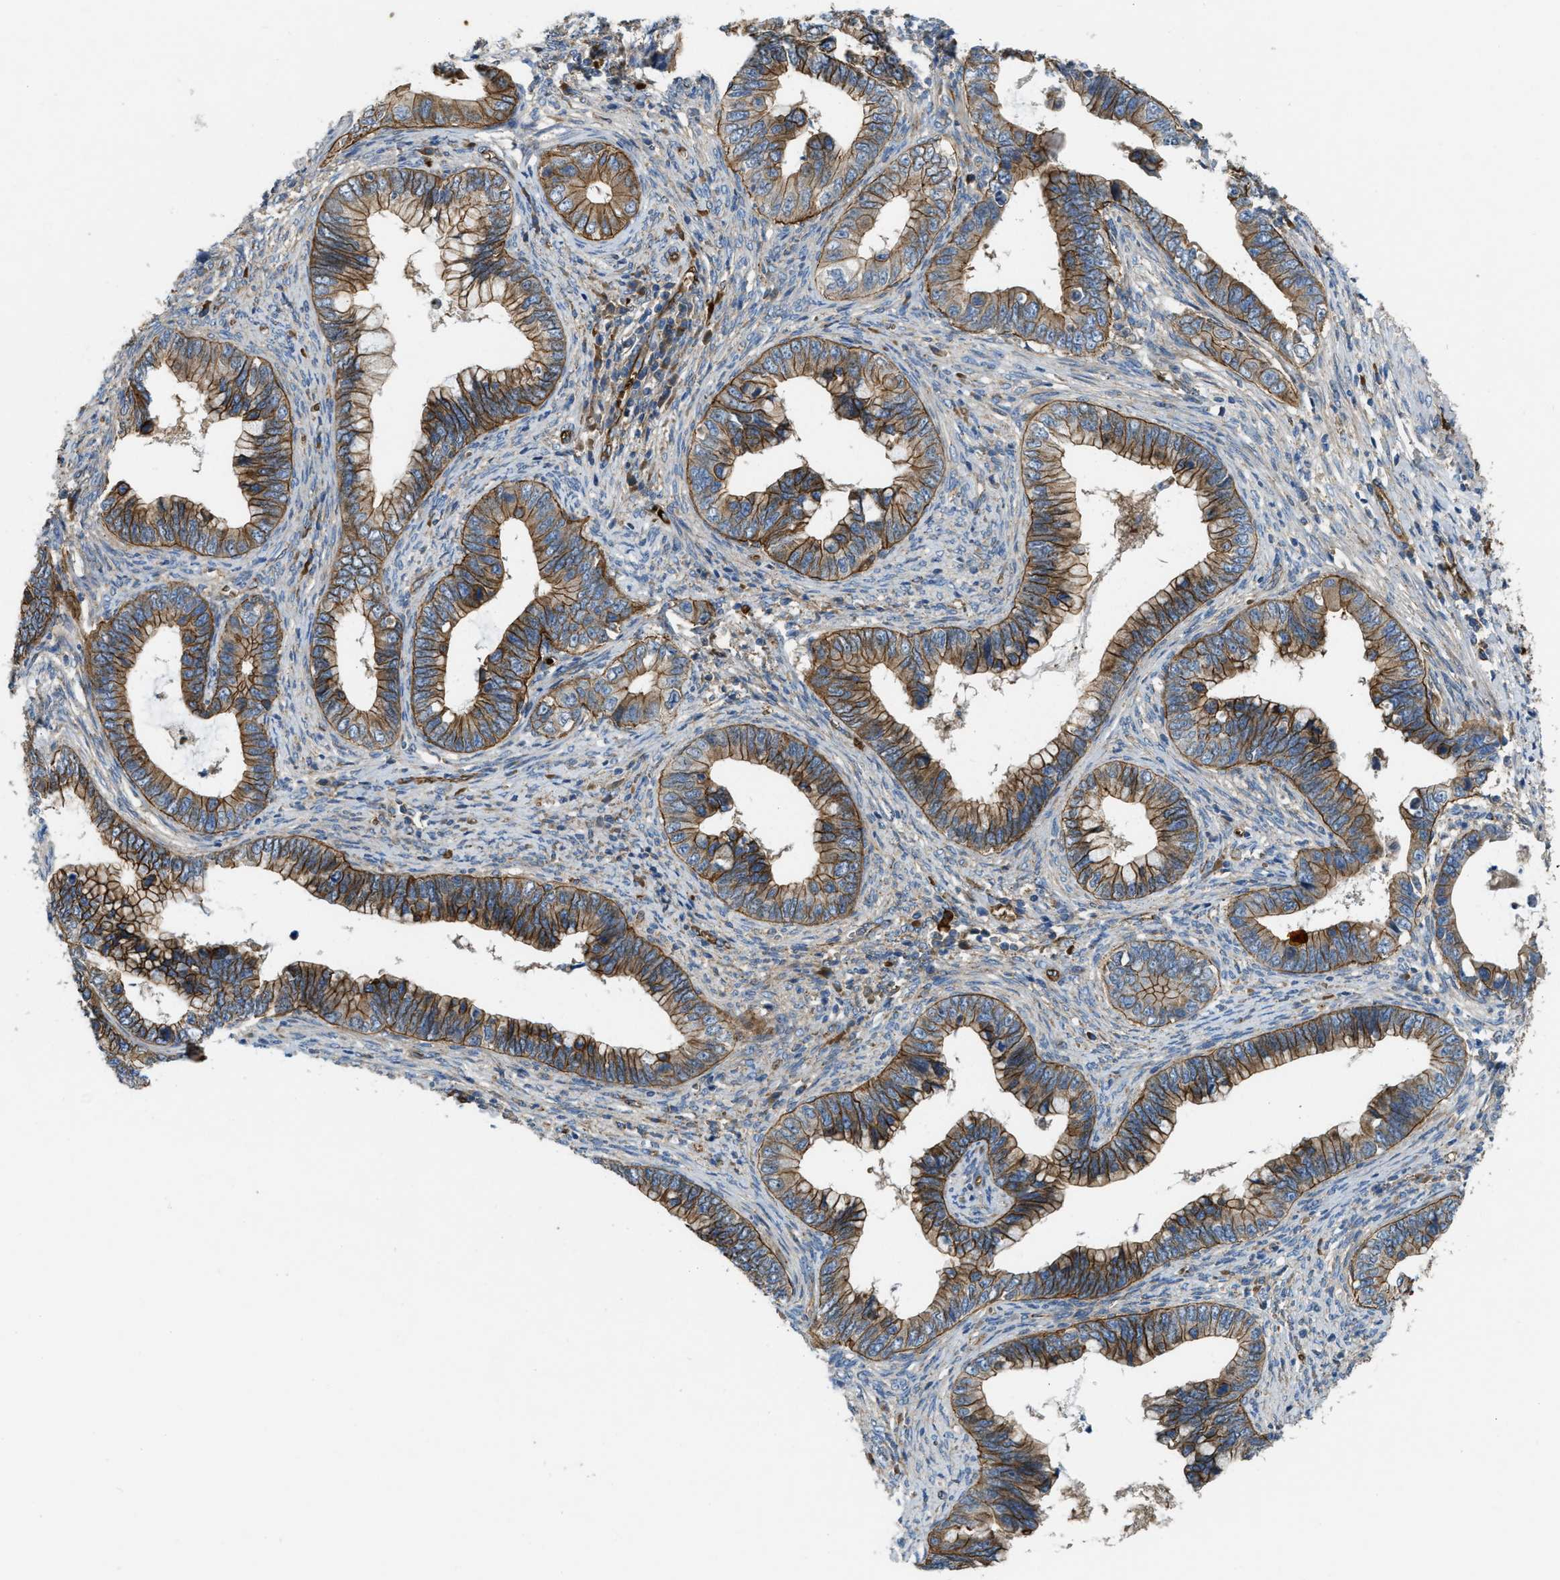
{"staining": {"intensity": "strong", "quantity": ">75%", "location": "cytoplasmic/membranous"}, "tissue": "cervical cancer", "cell_type": "Tumor cells", "image_type": "cancer", "snomed": [{"axis": "morphology", "description": "Adenocarcinoma, NOS"}, {"axis": "topography", "description": "Cervix"}], "caption": "A high amount of strong cytoplasmic/membranous staining is identified in about >75% of tumor cells in cervical cancer (adenocarcinoma) tissue.", "gene": "ERC1", "patient": {"sex": "female", "age": 44}}